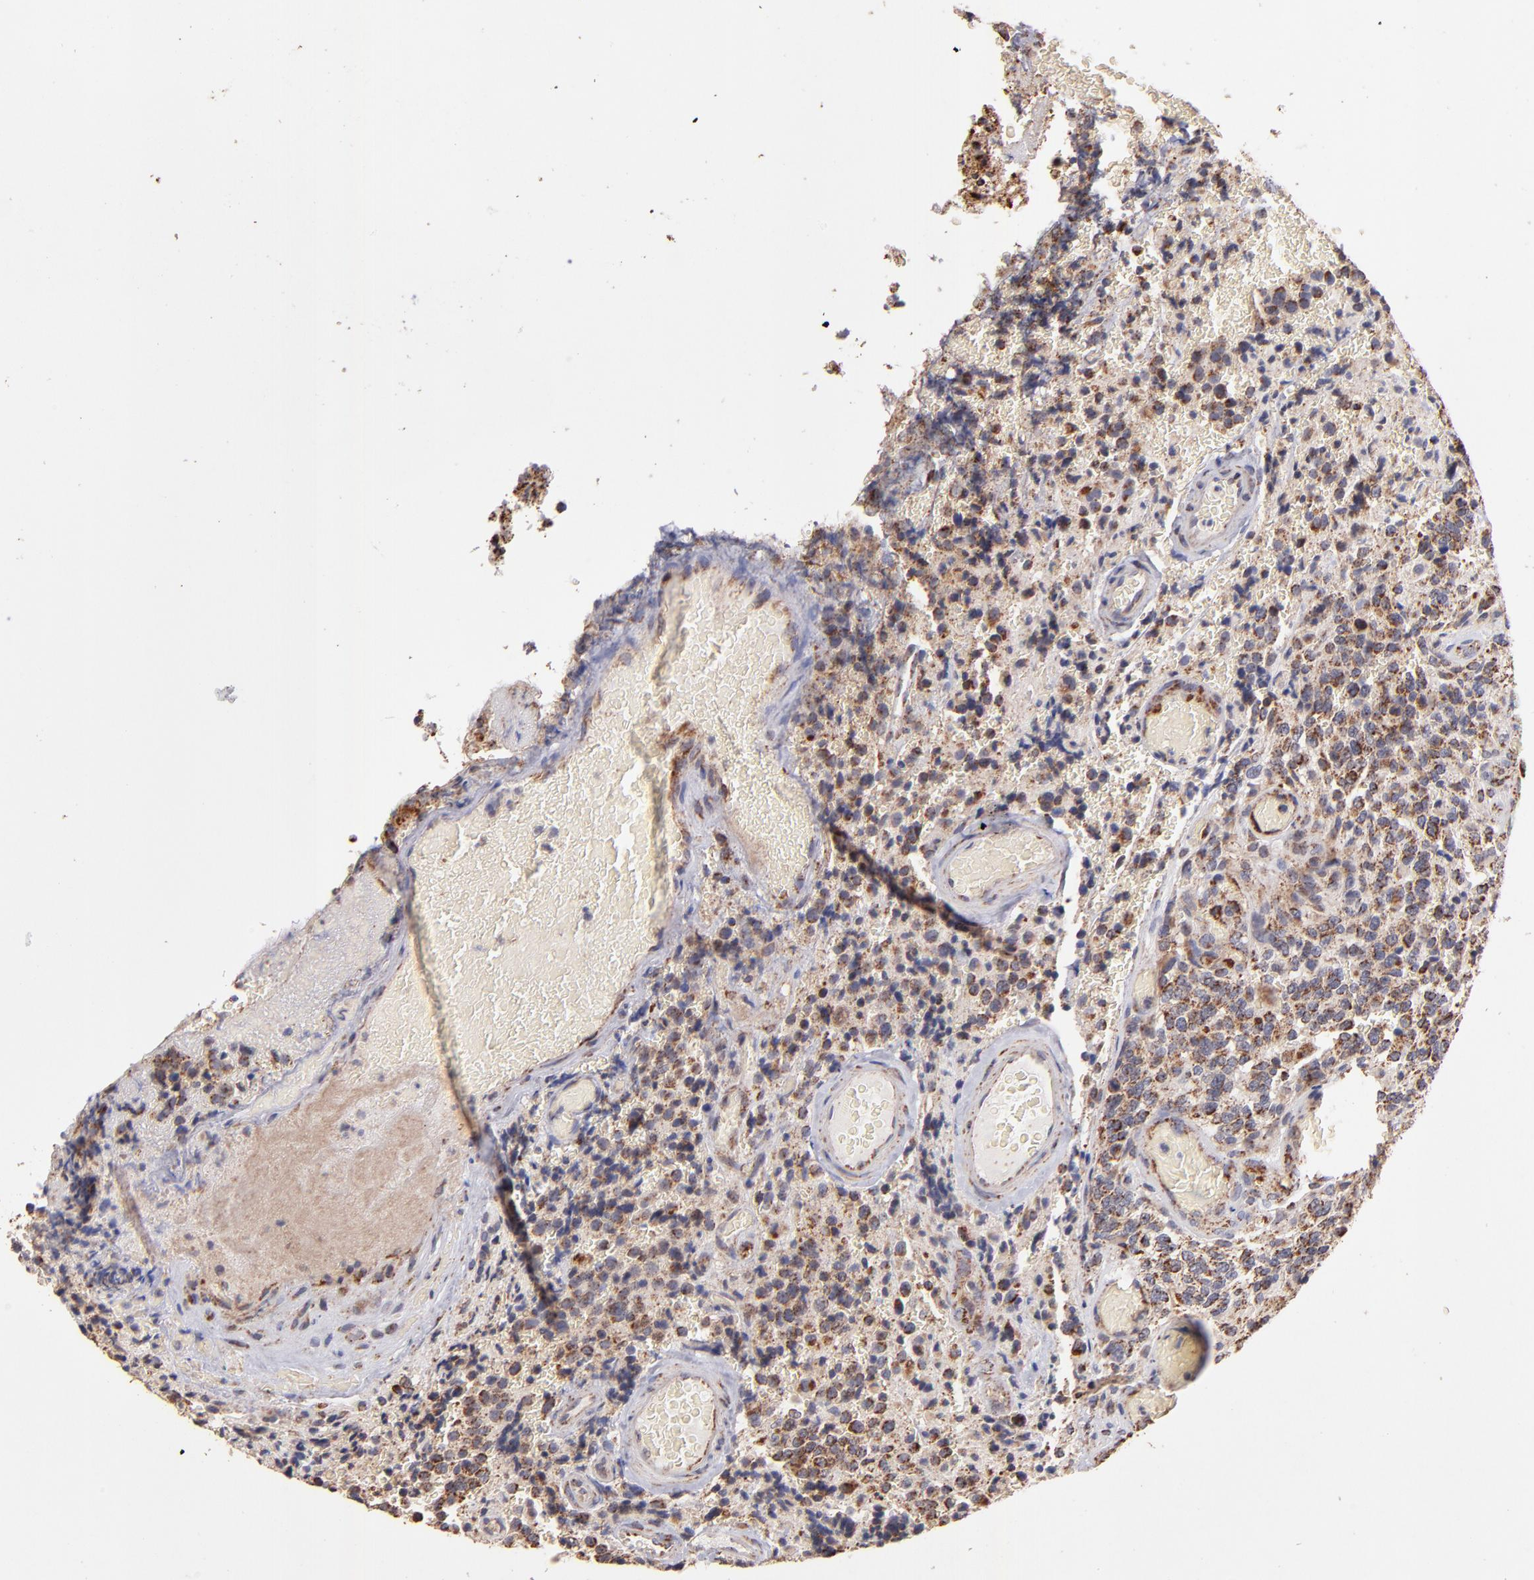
{"staining": {"intensity": "moderate", "quantity": ">75%", "location": "cytoplasmic/membranous"}, "tissue": "glioma", "cell_type": "Tumor cells", "image_type": "cancer", "snomed": [{"axis": "morphology", "description": "Glioma, malignant, High grade"}, {"axis": "topography", "description": "Brain"}], "caption": "Glioma was stained to show a protein in brown. There is medium levels of moderate cytoplasmic/membranous positivity in approximately >75% of tumor cells.", "gene": "DLST", "patient": {"sex": "male", "age": 36}}